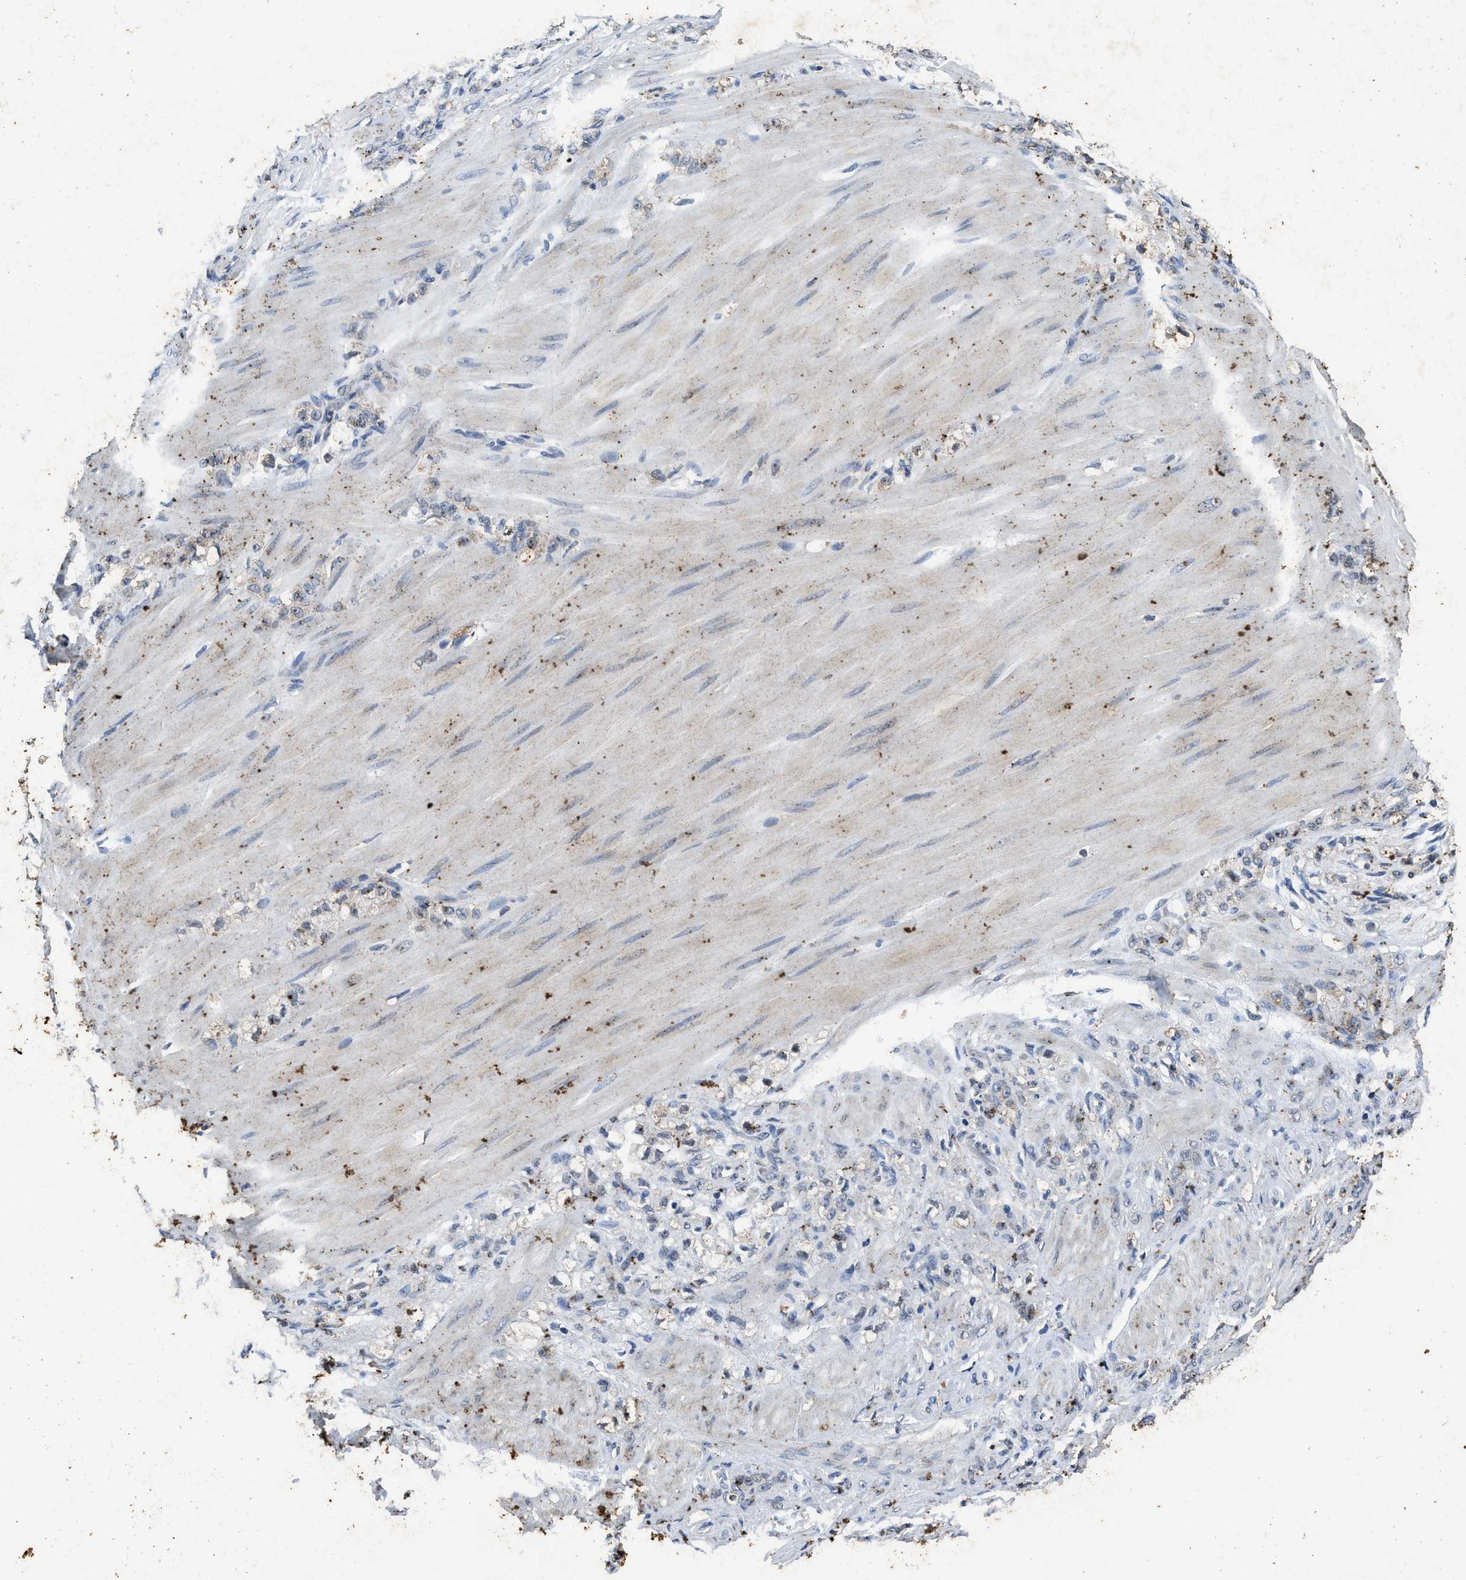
{"staining": {"intensity": "negative", "quantity": "none", "location": "none"}, "tissue": "stomach cancer", "cell_type": "Tumor cells", "image_type": "cancer", "snomed": [{"axis": "morphology", "description": "Adenocarcinoma, NOS"}, {"axis": "topography", "description": "Stomach"}], "caption": "Stomach cancer stained for a protein using IHC shows no expression tumor cells.", "gene": "ACOX1", "patient": {"sex": "male", "age": 82}}